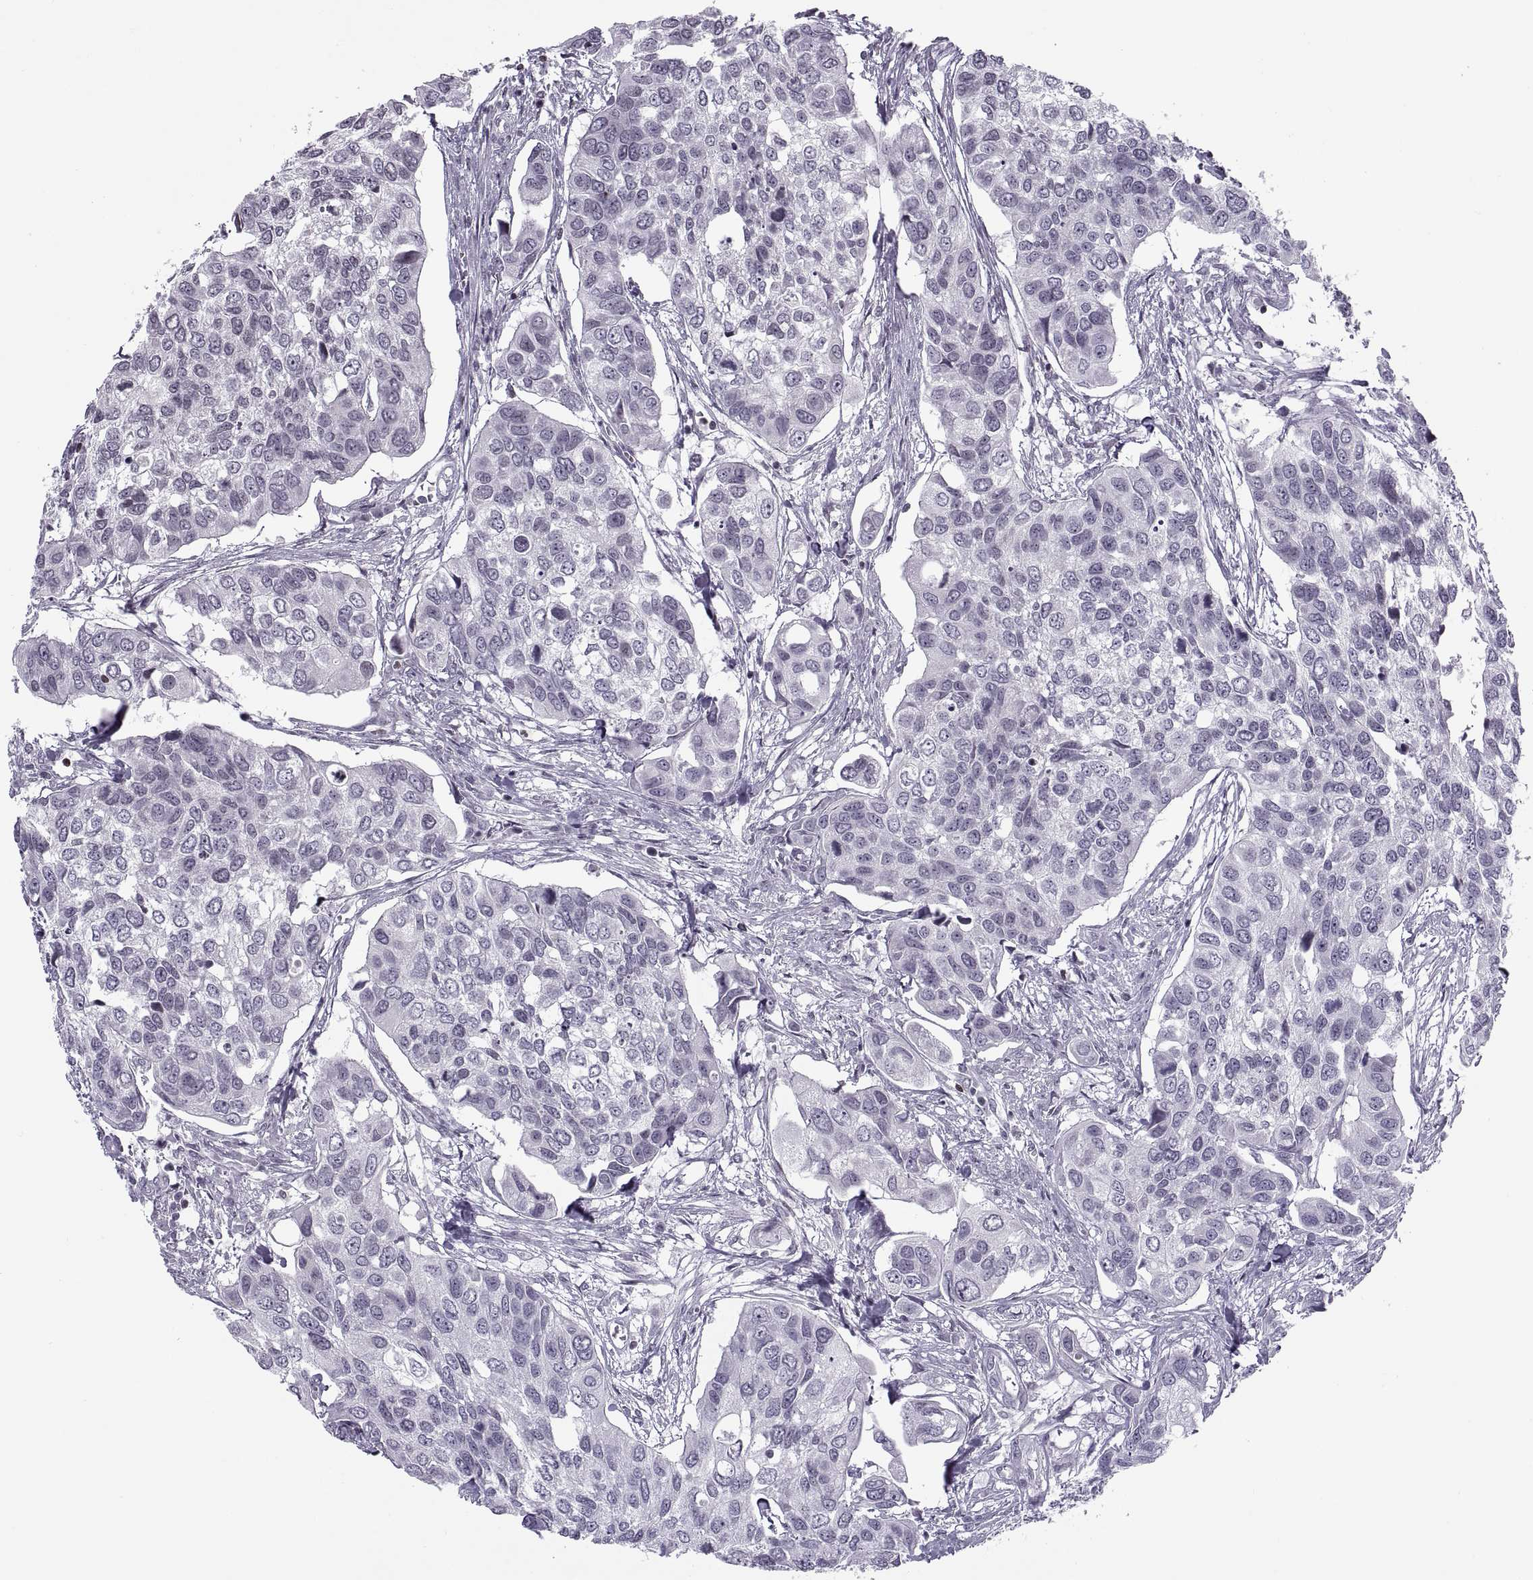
{"staining": {"intensity": "negative", "quantity": "none", "location": "none"}, "tissue": "urothelial cancer", "cell_type": "Tumor cells", "image_type": "cancer", "snomed": [{"axis": "morphology", "description": "Urothelial carcinoma, High grade"}, {"axis": "topography", "description": "Urinary bladder"}], "caption": "Tumor cells show no significant protein positivity in urothelial carcinoma (high-grade). Nuclei are stained in blue.", "gene": "H1-8", "patient": {"sex": "male", "age": 60}}